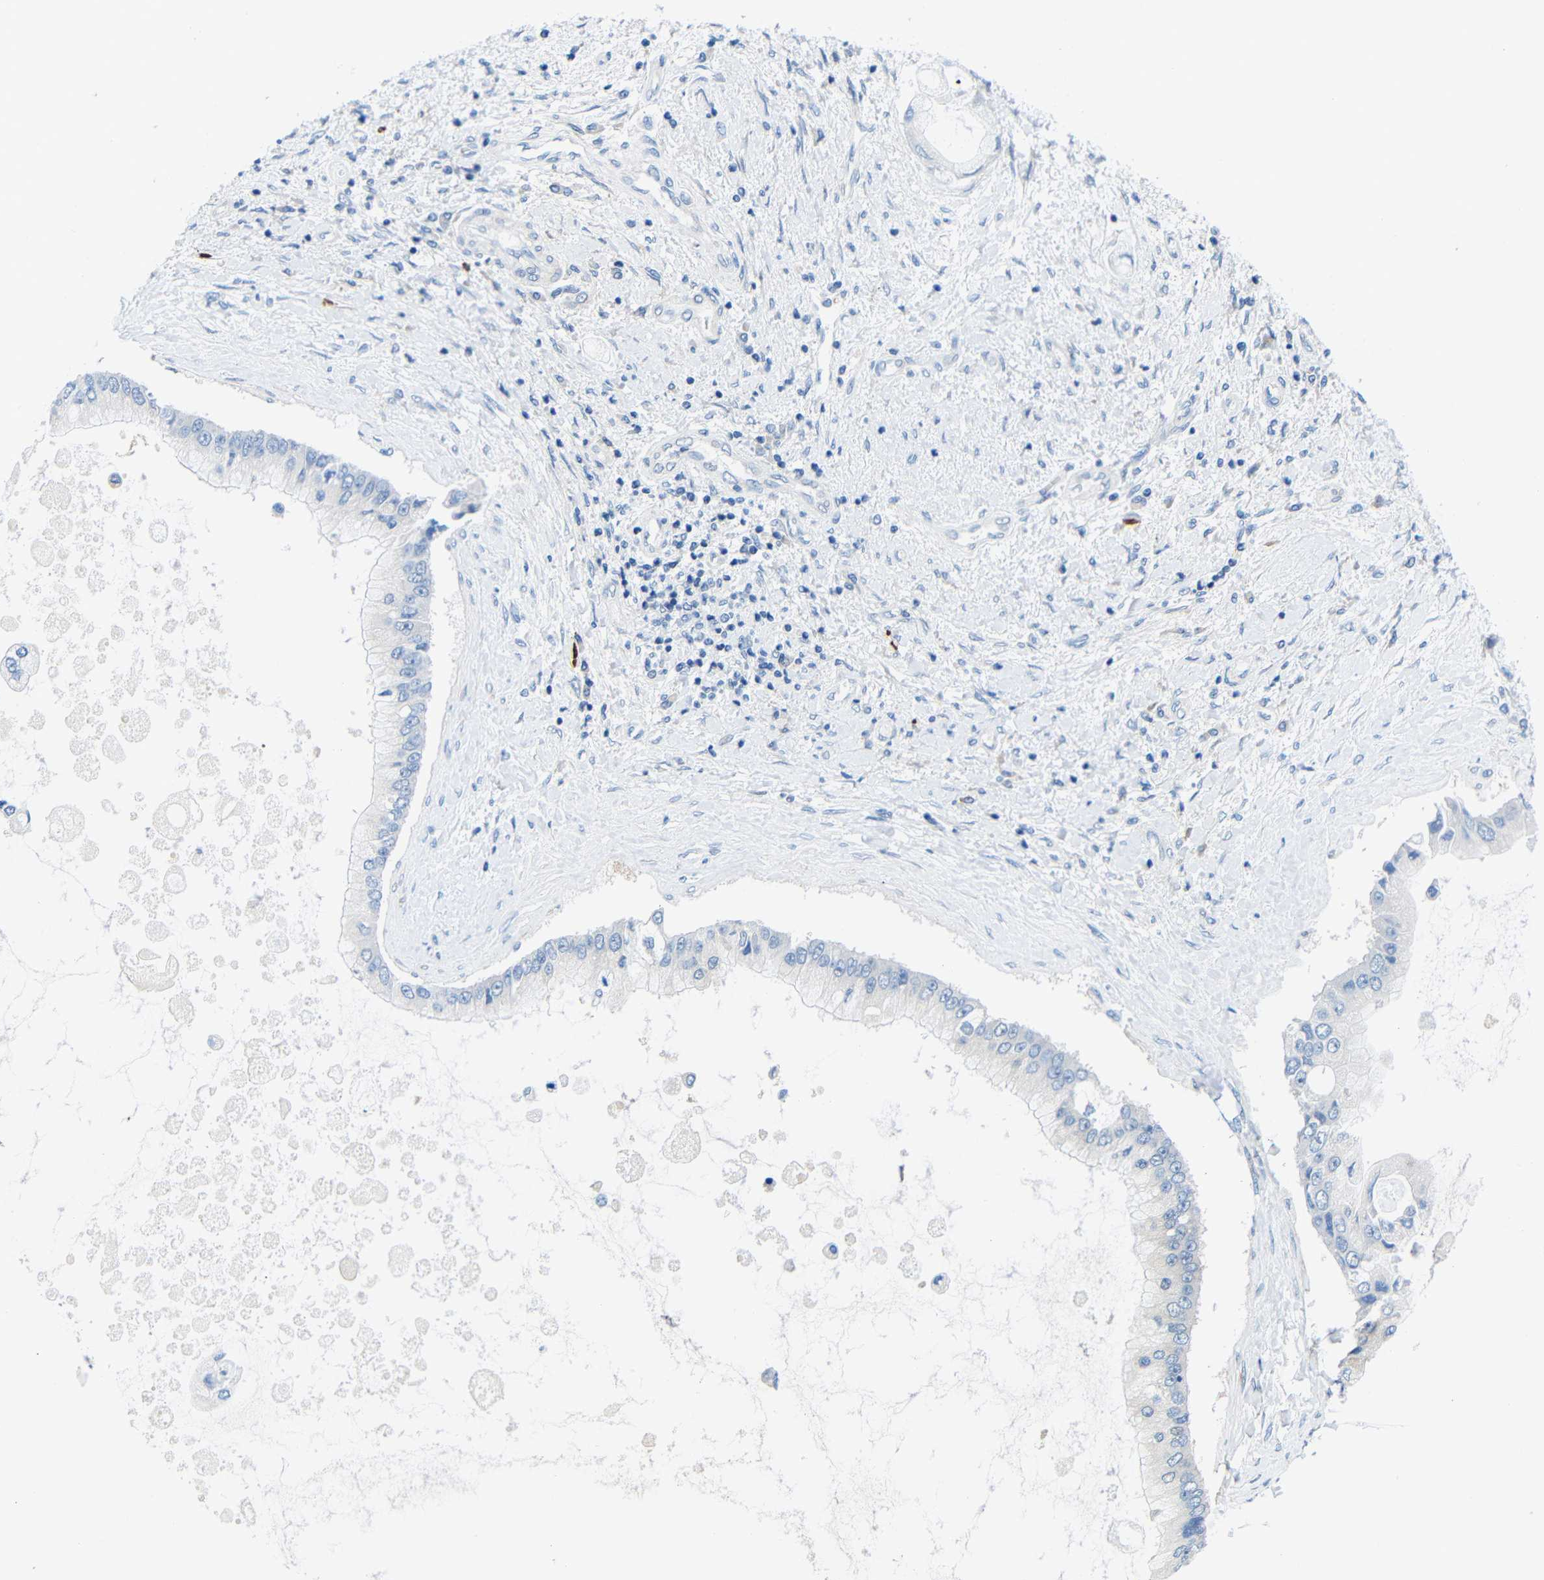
{"staining": {"intensity": "negative", "quantity": "none", "location": "none"}, "tissue": "liver cancer", "cell_type": "Tumor cells", "image_type": "cancer", "snomed": [{"axis": "morphology", "description": "Cholangiocarcinoma"}, {"axis": "topography", "description": "Liver"}], "caption": "Immunohistochemical staining of liver cancer (cholangiocarcinoma) reveals no significant positivity in tumor cells.", "gene": "NEGR1", "patient": {"sex": "male", "age": 50}}